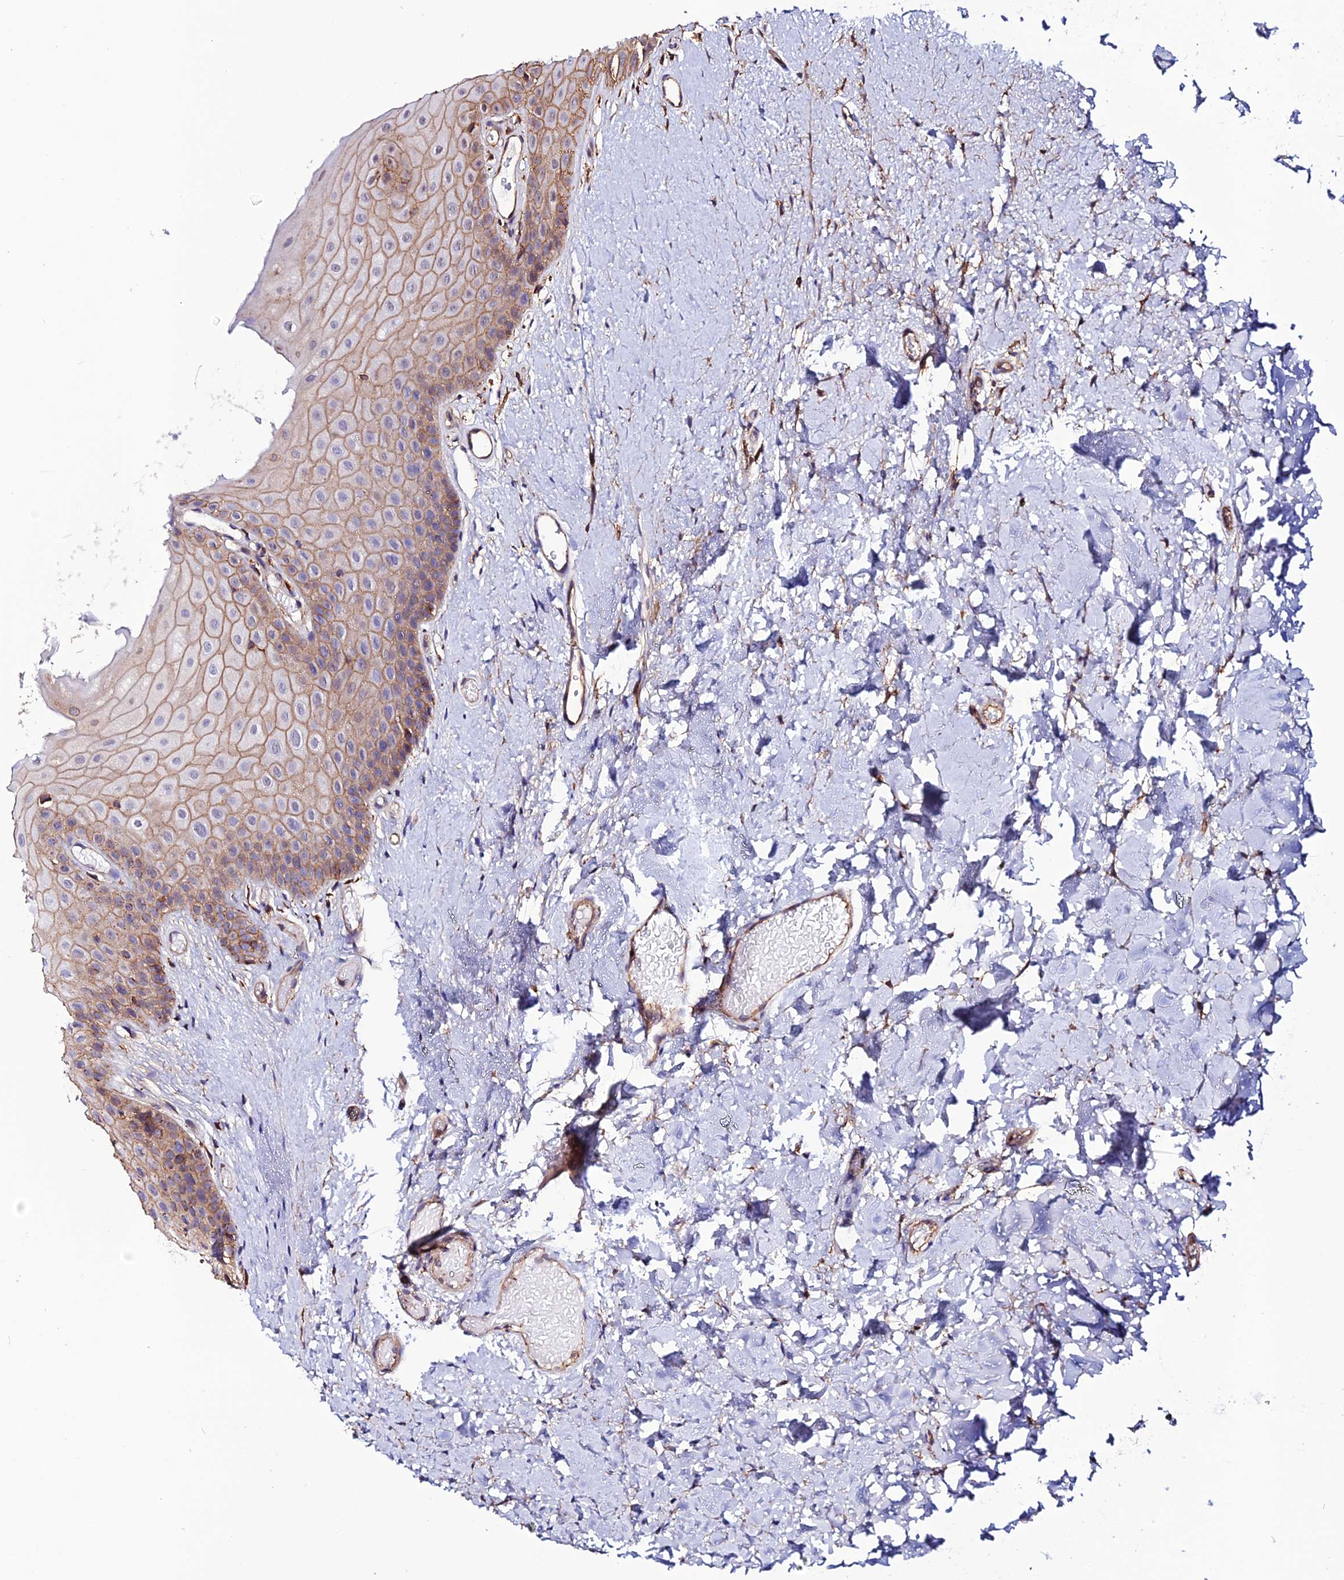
{"staining": {"intensity": "moderate", "quantity": ">75%", "location": "cytoplasmic/membranous"}, "tissue": "oral mucosa", "cell_type": "Squamous epithelial cells", "image_type": "normal", "snomed": [{"axis": "morphology", "description": "Normal tissue, NOS"}, {"axis": "topography", "description": "Oral tissue"}], "caption": "Immunohistochemistry (IHC) micrograph of normal human oral mucosa stained for a protein (brown), which shows medium levels of moderate cytoplasmic/membranous positivity in approximately >75% of squamous epithelial cells.", "gene": "USP17L10", "patient": {"sex": "female", "age": 67}}